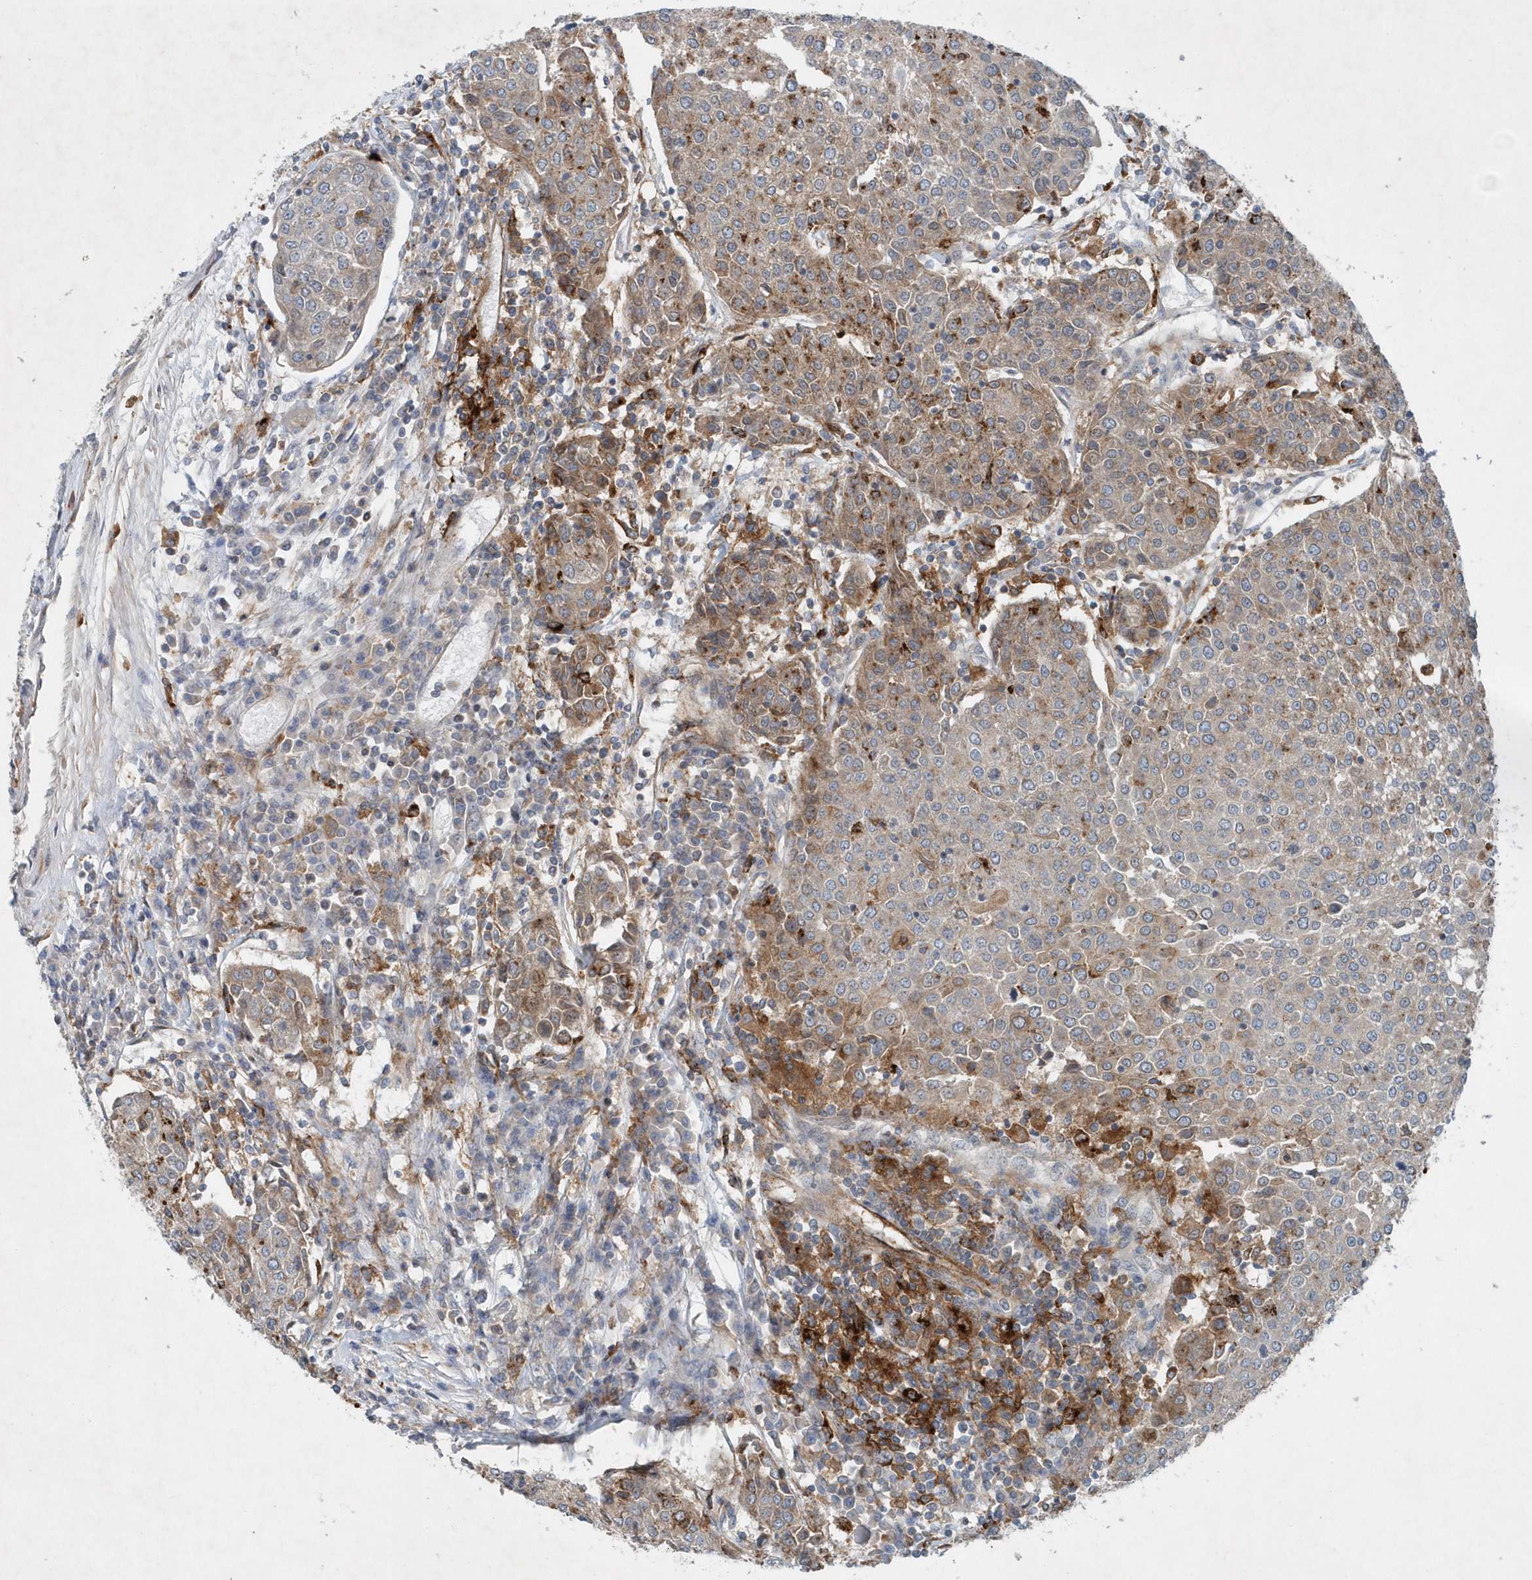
{"staining": {"intensity": "moderate", "quantity": "25%-75%", "location": "cytoplasmic/membranous"}, "tissue": "urothelial cancer", "cell_type": "Tumor cells", "image_type": "cancer", "snomed": [{"axis": "morphology", "description": "Urothelial carcinoma, High grade"}, {"axis": "topography", "description": "Urinary bladder"}], "caption": "An immunohistochemistry (IHC) histopathology image of tumor tissue is shown. Protein staining in brown labels moderate cytoplasmic/membranous positivity in high-grade urothelial carcinoma within tumor cells. (brown staining indicates protein expression, while blue staining denotes nuclei).", "gene": "P2RY10", "patient": {"sex": "female", "age": 85}}